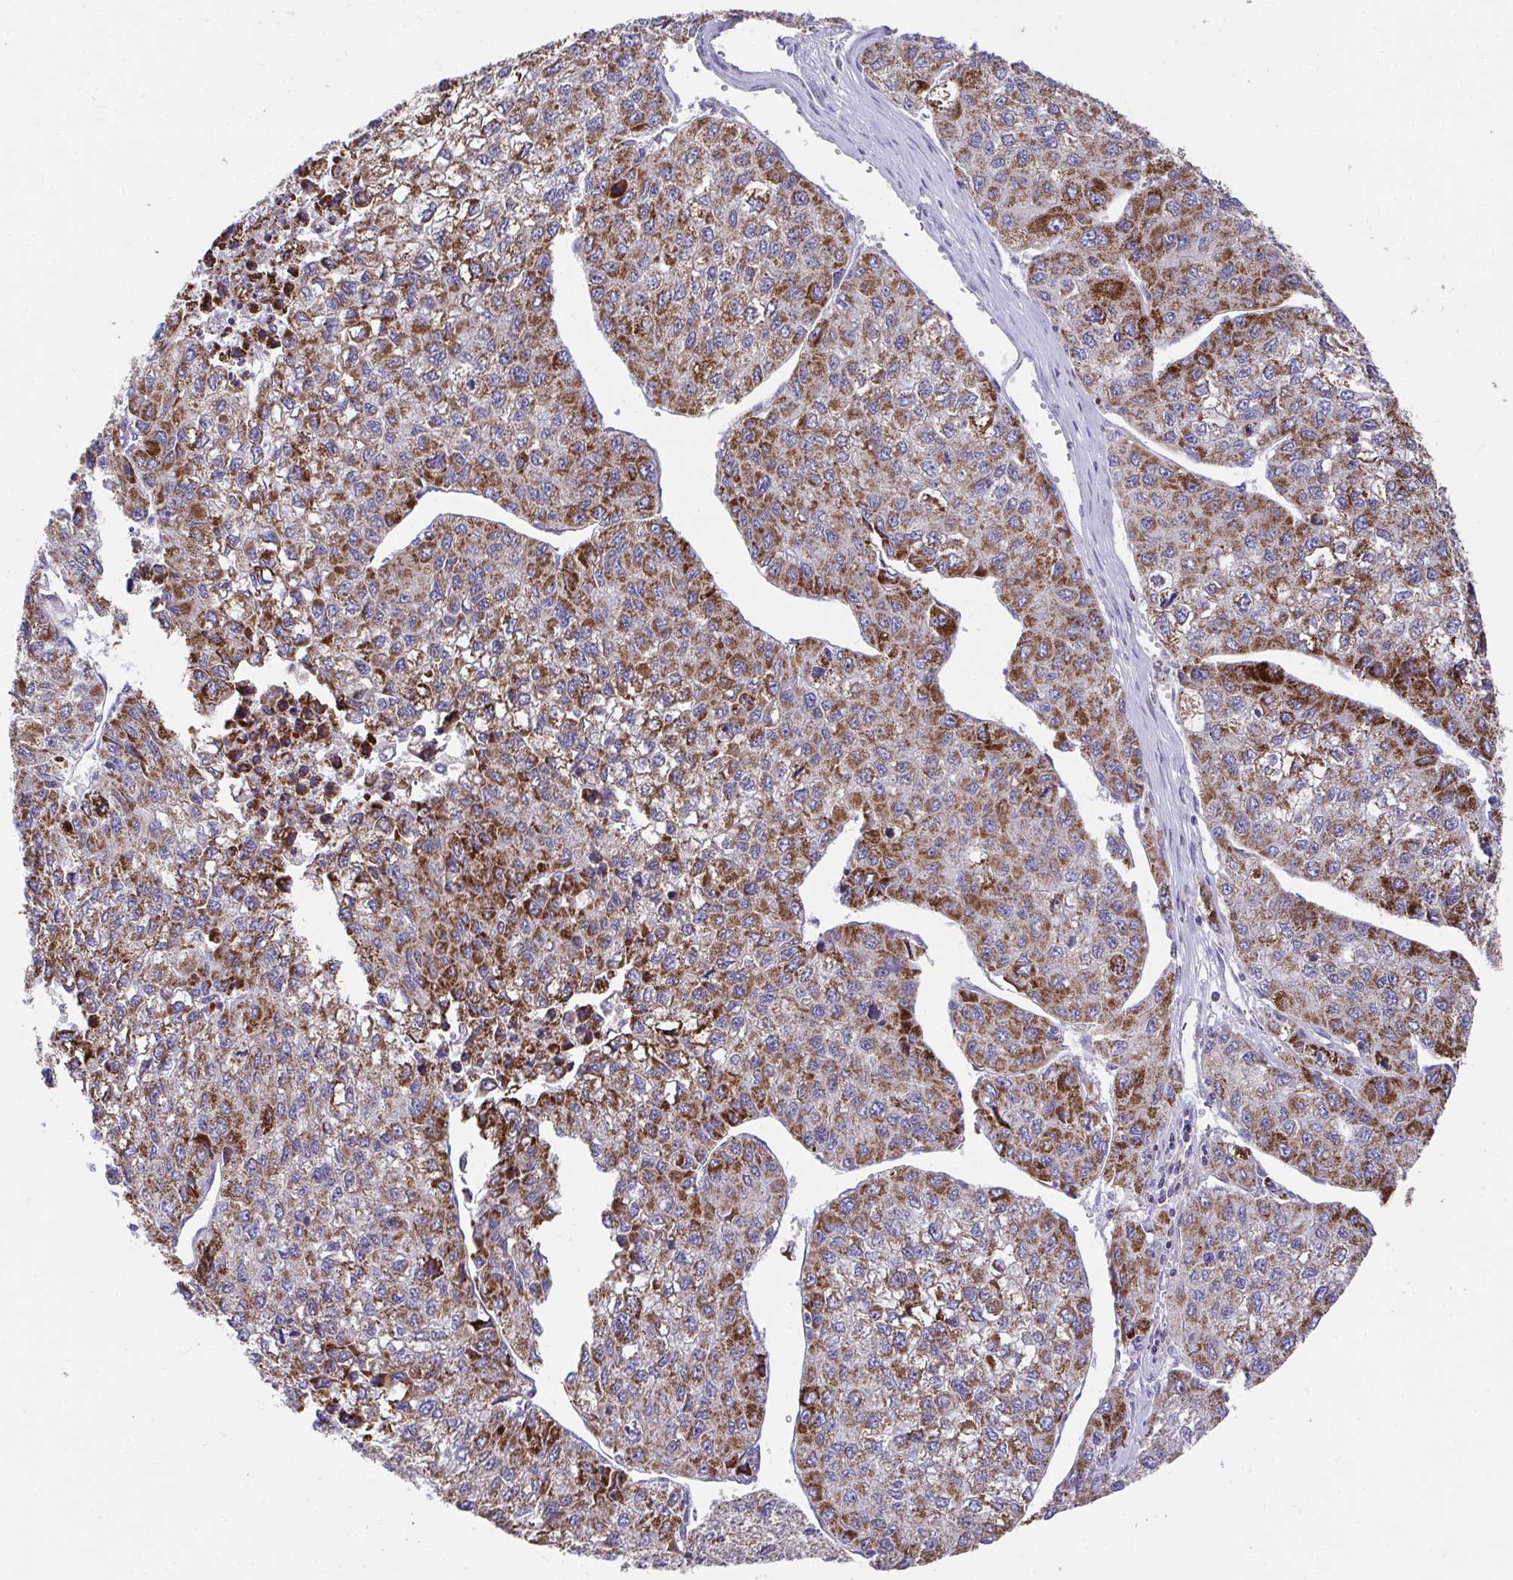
{"staining": {"intensity": "strong", "quantity": ">75%", "location": "cytoplasmic/membranous"}, "tissue": "liver cancer", "cell_type": "Tumor cells", "image_type": "cancer", "snomed": [{"axis": "morphology", "description": "Carcinoma, Hepatocellular, NOS"}, {"axis": "topography", "description": "Liver"}], "caption": "DAB (3,3'-diaminobenzidine) immunohistochemical staining of liver cancer (hepatocellular carcinoma) reveals strong cytoplasmic/membranous protein staining in about >75% of tumor cells.", "gene": "PRRG3", "patient": {"sex": "female", "age": 66}}